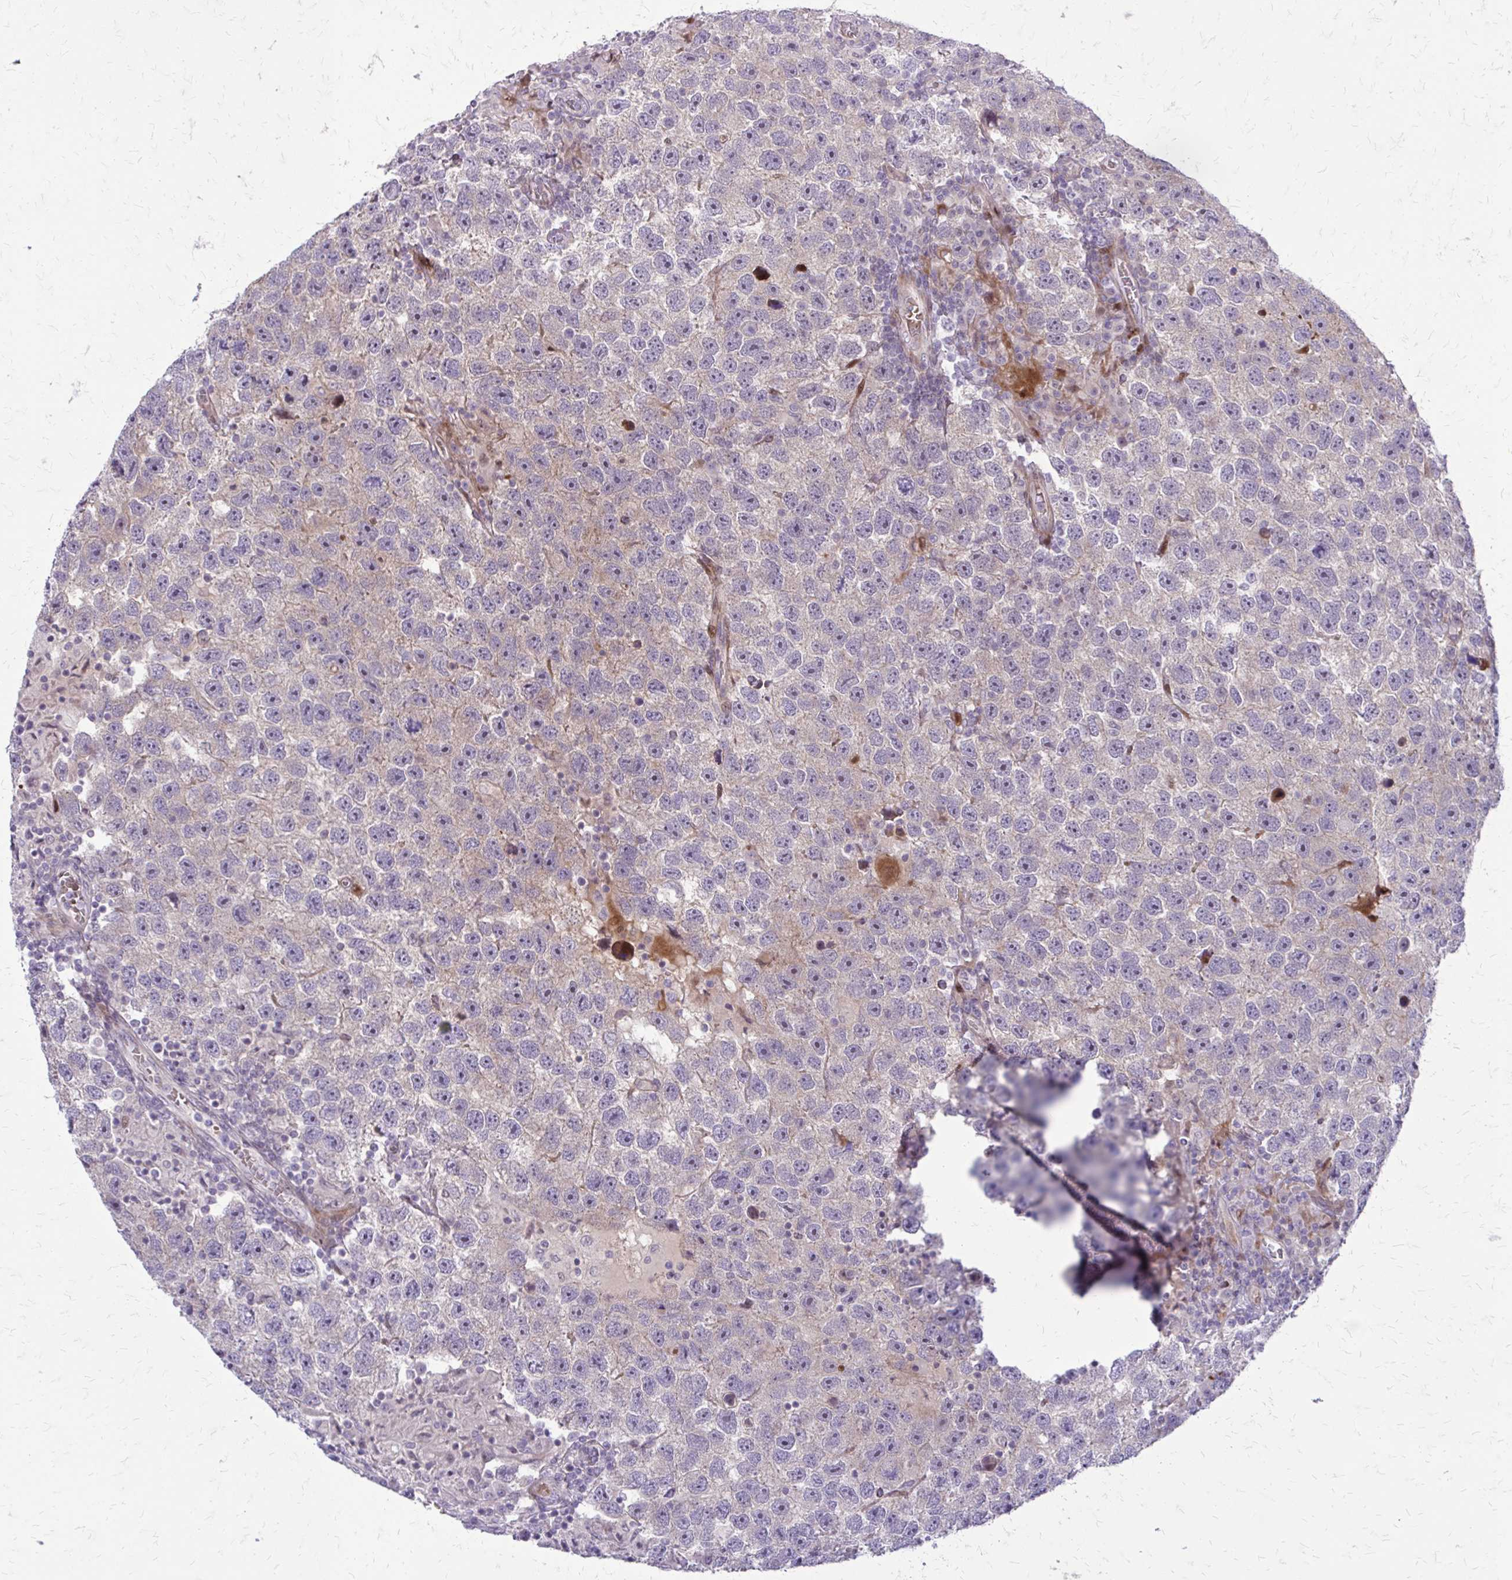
{"staining": {"intensity": "negative", "quantity": "none", "location": "none"}, "tissue": "testis cancer", "cell_type": "Tumor cells", "image_type": "cancer", "snomed": [{"axis": "morphology", "description": "Seminoma, NOS"}, {"axis": "topography", "description": "Testis"}], "caption": "IHC histopathology image of seminoma (testis) stained for a protein (brown), which reveals no staining in tumor cells. (Brightfield microscopy of DAB IHC at high magnification).", "gene": "PPDPFL", "patient": {"sex": "male", "age": 26}}